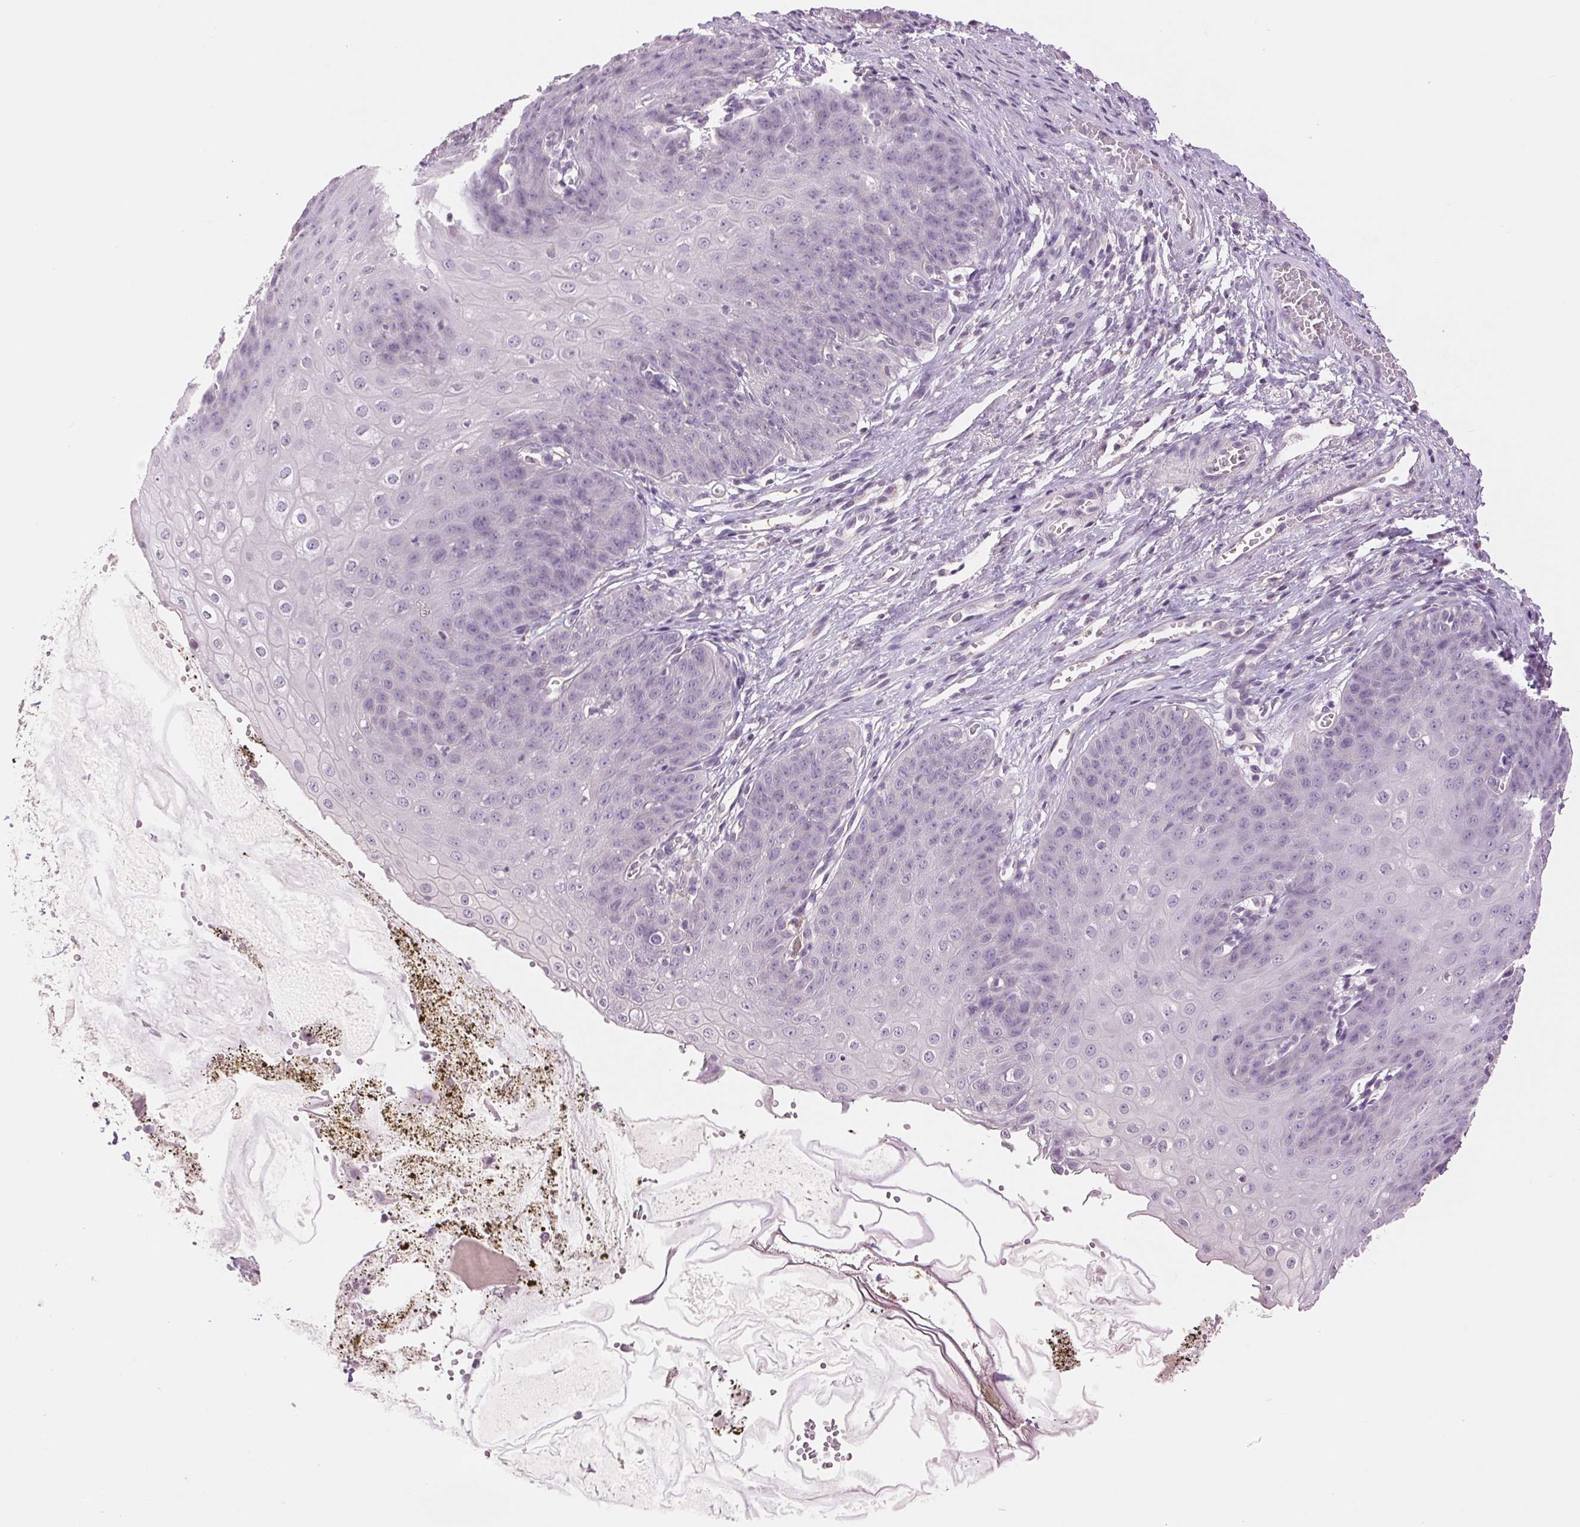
{"staining": {"intensity": "negative", "quantity": "none", "location": "none"}, "tissue": "esophagus", "cell_type": "Squamous epithelial cells", "image_type": "normal", "snomed": [{"axis": "morphology", "description": "Normal tissue, NOS"}, {"axis": "topography", "description": "Esophagus"}], "caption": "This is an immunohistochemistry micrograph of unremarkable human esophagus. There is no staining in squamous epithelial cells.", "gene": "FXYD4", "patient": {"sex": "male", "age": 71}}